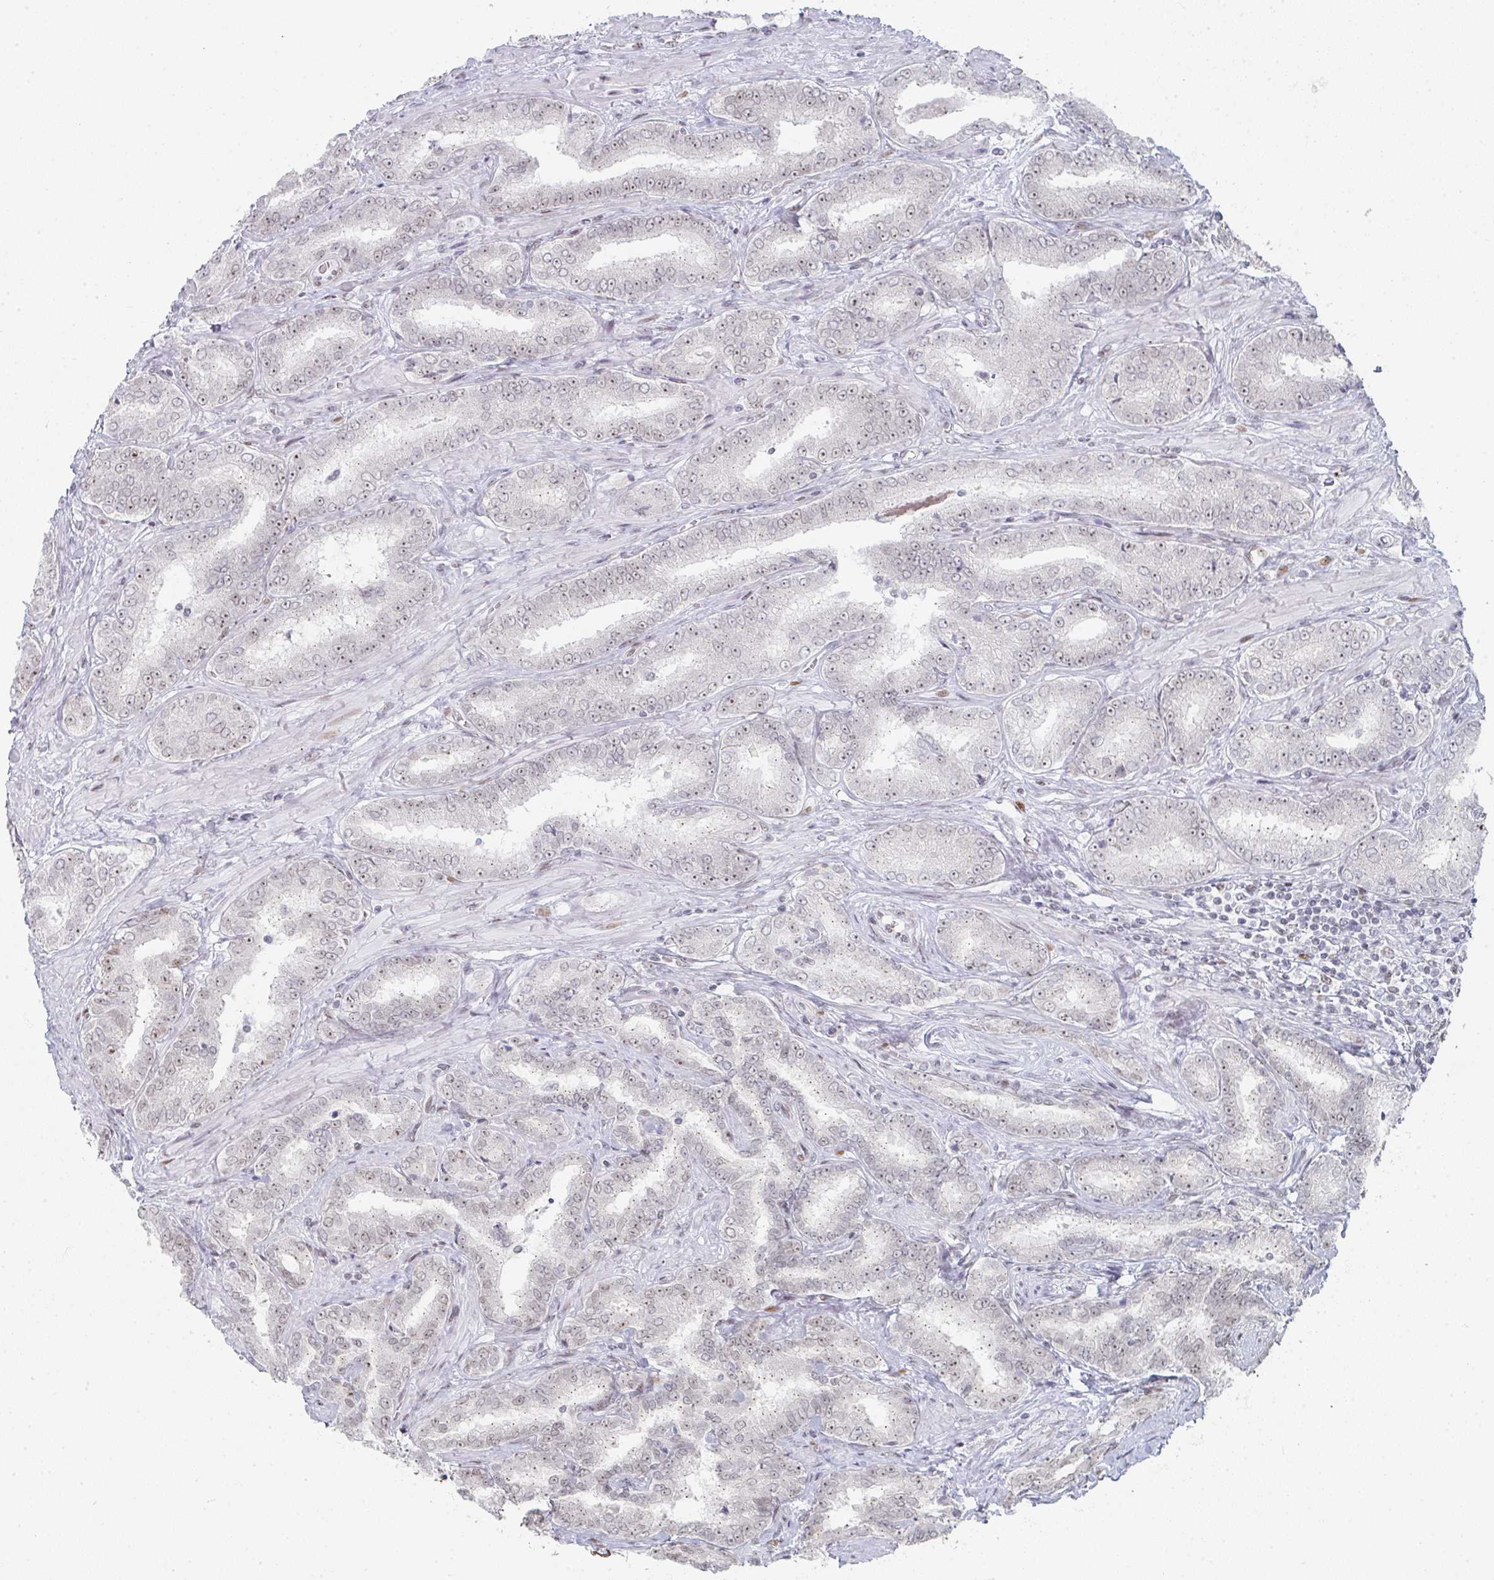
{"staining": {"intensity": "moderate", "quantity": "25%-75%", "location": "nuclear"}, "tissue": "prostate cancer", "cell_type": "Tumor cells", "image_type": "cancer", "snomed": [{"axis": "morphology", "description": "Adenocarcinoma, High grade"}, {"axis": "topography", "description": "Prostate"}], "caption": "Moderate nuclear positivity is identified in about 25%-75% of tumor cells in high-grade adenocarcinoma (prostate).", "gene": "POU2AF2", "patient": {"sex": "male", "age": 72}}